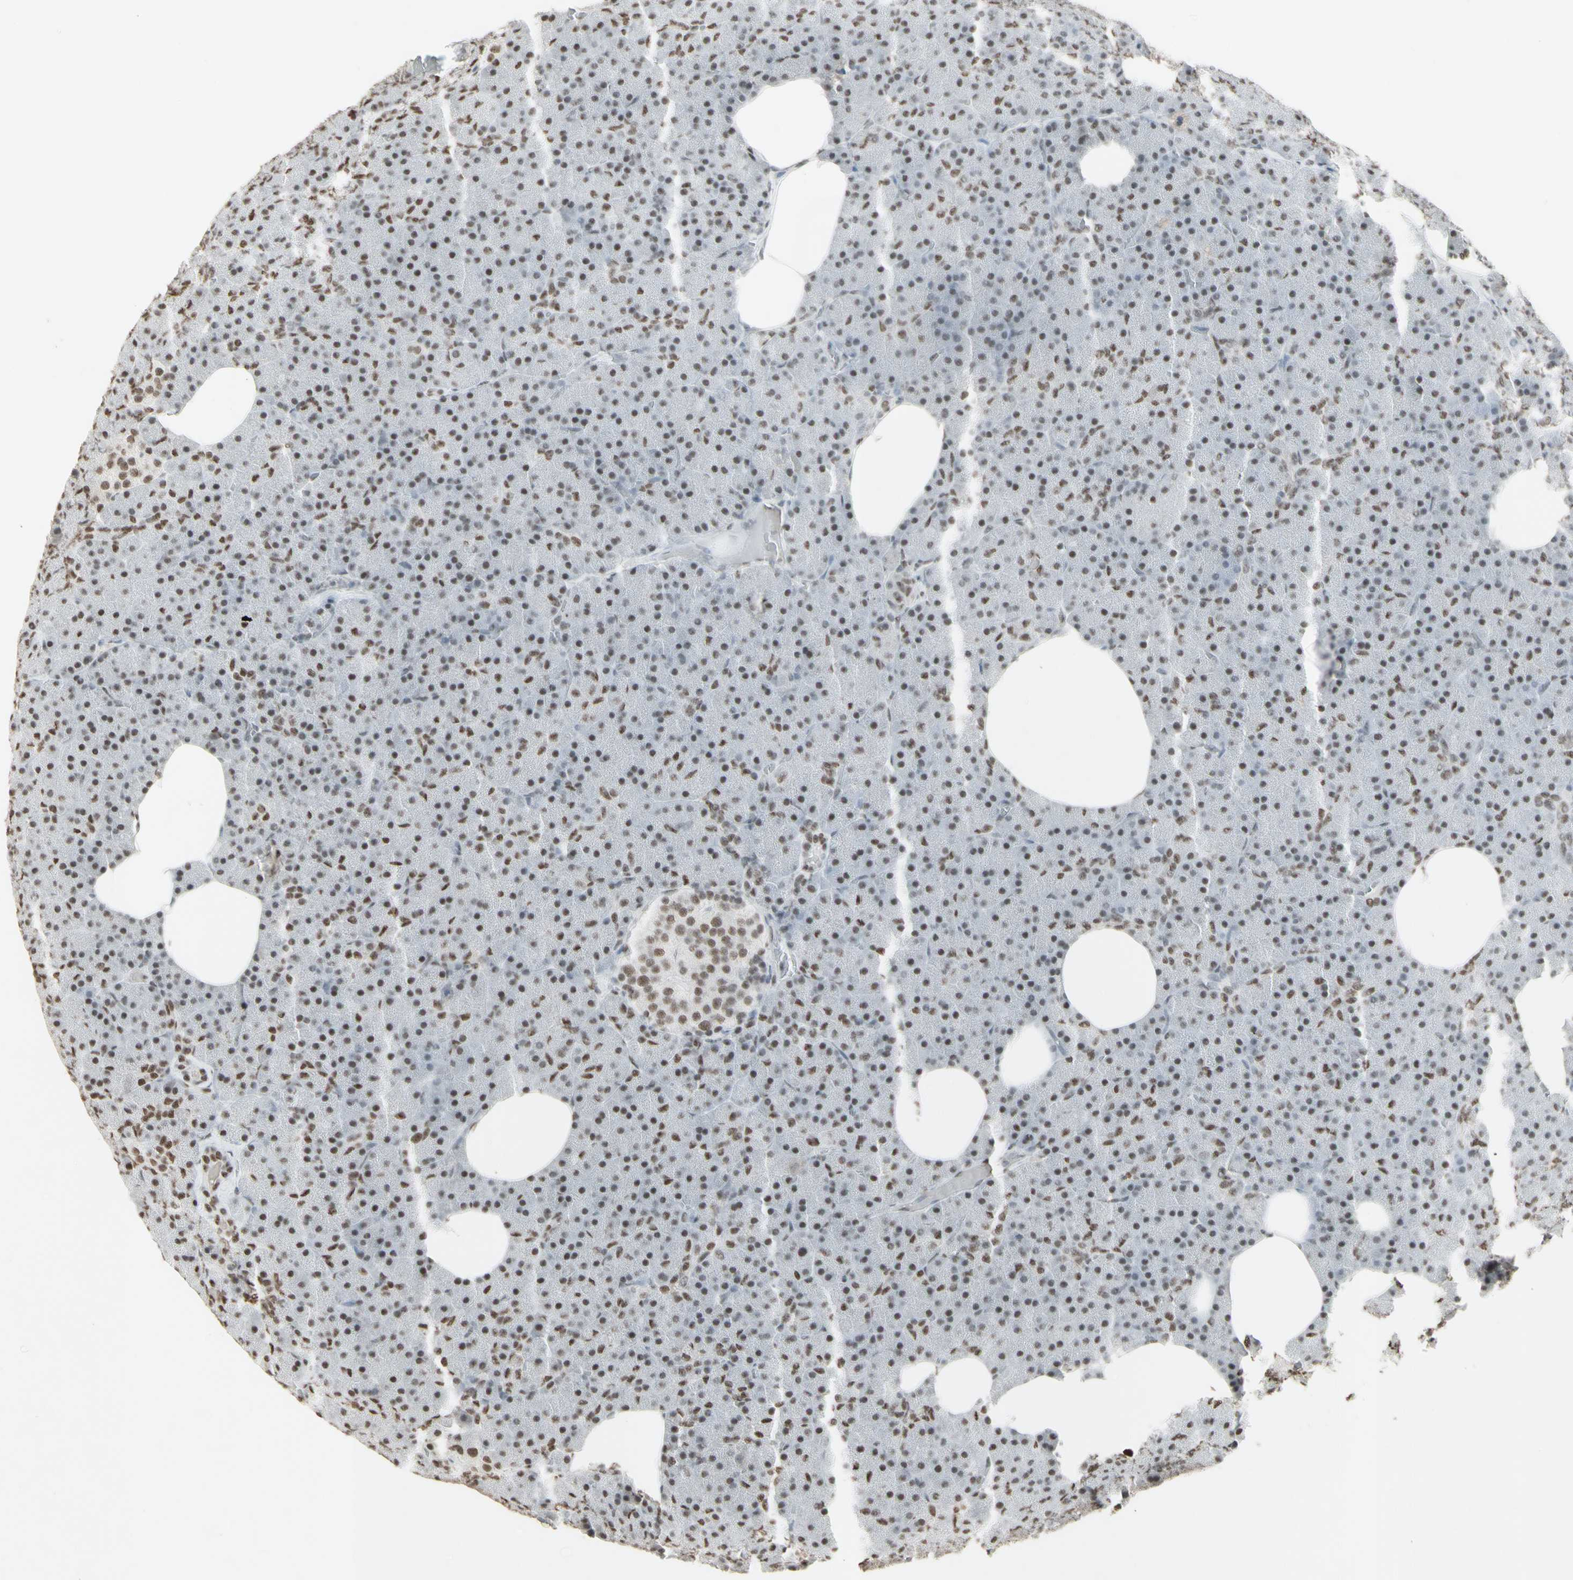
{"staining": {"intensity": "moderate", "quantity": "25%-75%", "location": "nuclear"}, "tissue": "pancreas", "cell_type": "Exocrine glandular cells", "image_type": "normal", "snomed": [{"axis": "morphology", "description": "Normal tissue, NOS"}, {"axis": "topography", "description": "Pancreas"}], "caption": "The micrograph demonstrates a brown stain indicating the presence of a protein in the nuclear of exocrine glandular cells in pancreas. The staining is performed using DAB (3,3'-diaminobenzidine) brown chromogen to label protein expression. The nuclei are counter-stained blue using hematoxylin.", "gene": "TRIM28", "patient": {"sex": "female", "age": 35}}